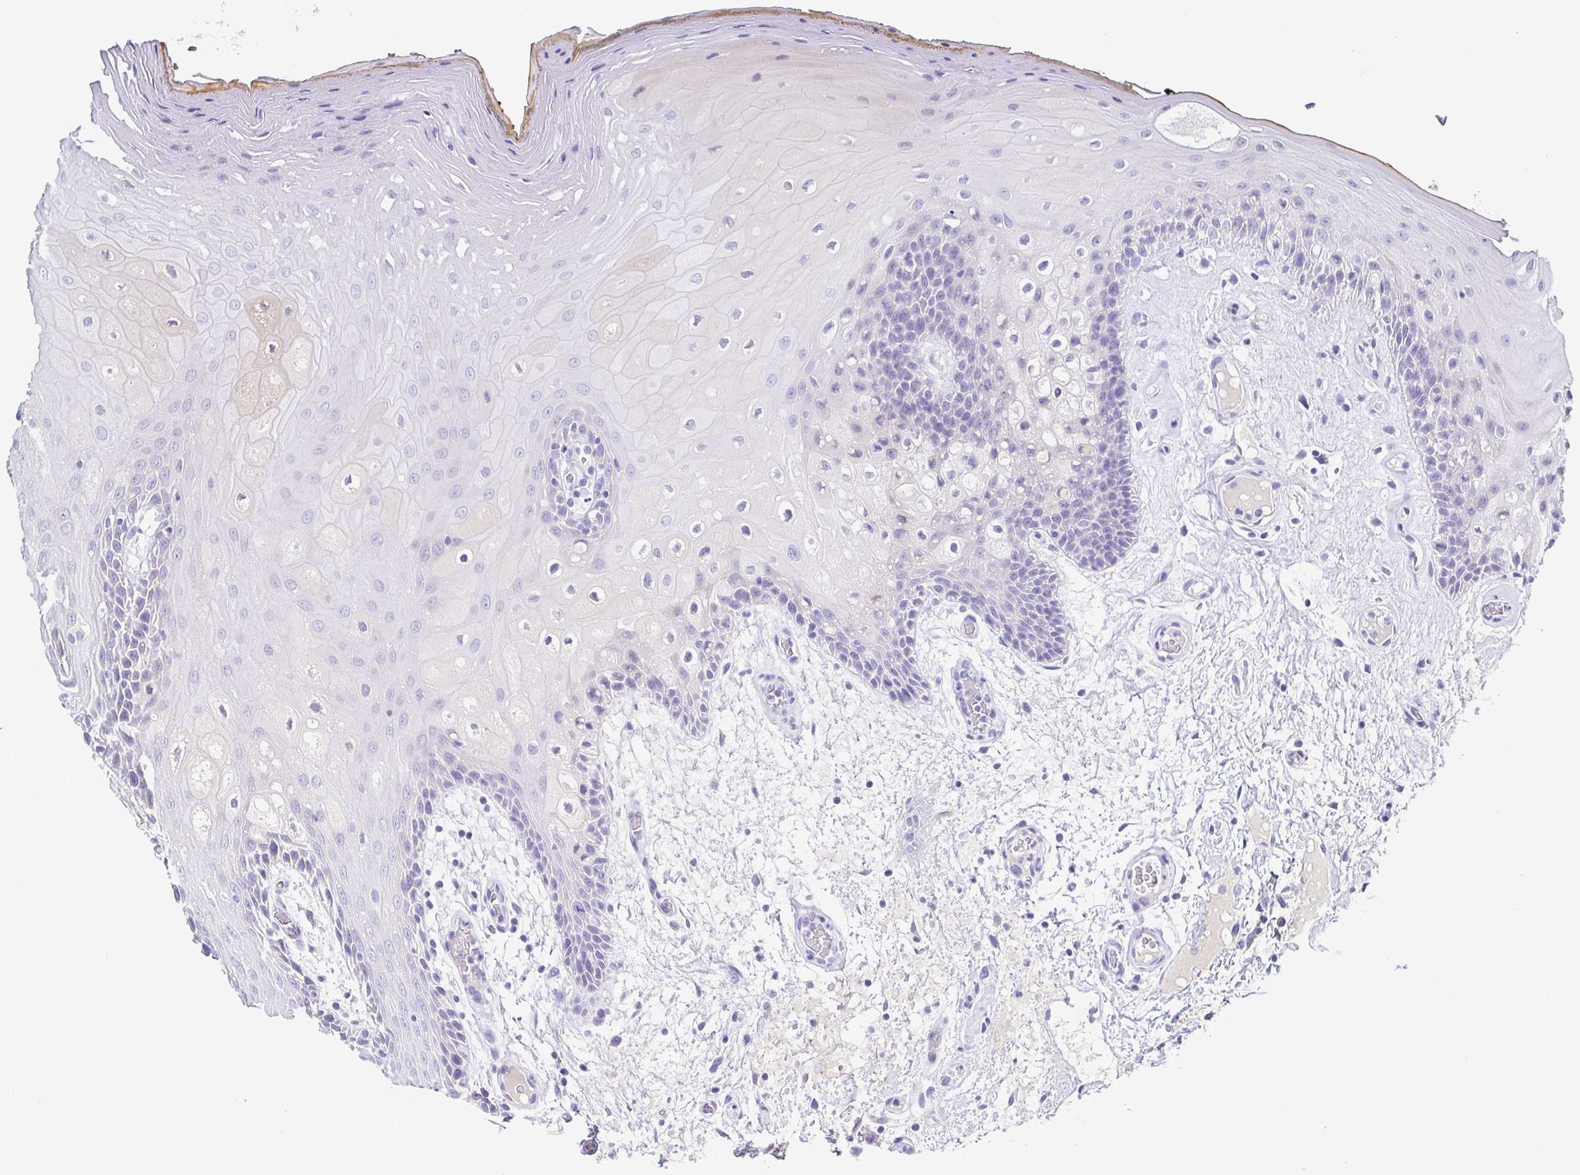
{"staining": {"intensity": "negative", "quantity": "none", "location": "none"}, "tissue": "oral mucosa", "cell_type": "Squamous epithelial cells", "image_type": "normal", "snomed": [{"axis": "morphology", "description": "Normal tissue, NOS"}, {"axis": "morphology", "description": "Squamous cell carcinoma, NOS"}, {"axis": "topography", "description": "Oral tissue"}, {"axis": "topography", "description": "Head-Neck"}], "caption": "The IHC histopathology image has no significant expression in squamous epithelial cells of oral mucosa. (DAB (3,3'-diaminobenzidine) immunohistochemistry (IHC), high magnification).", "gene": "A1BG", "patient": {"sex": "male", "age": 52}}